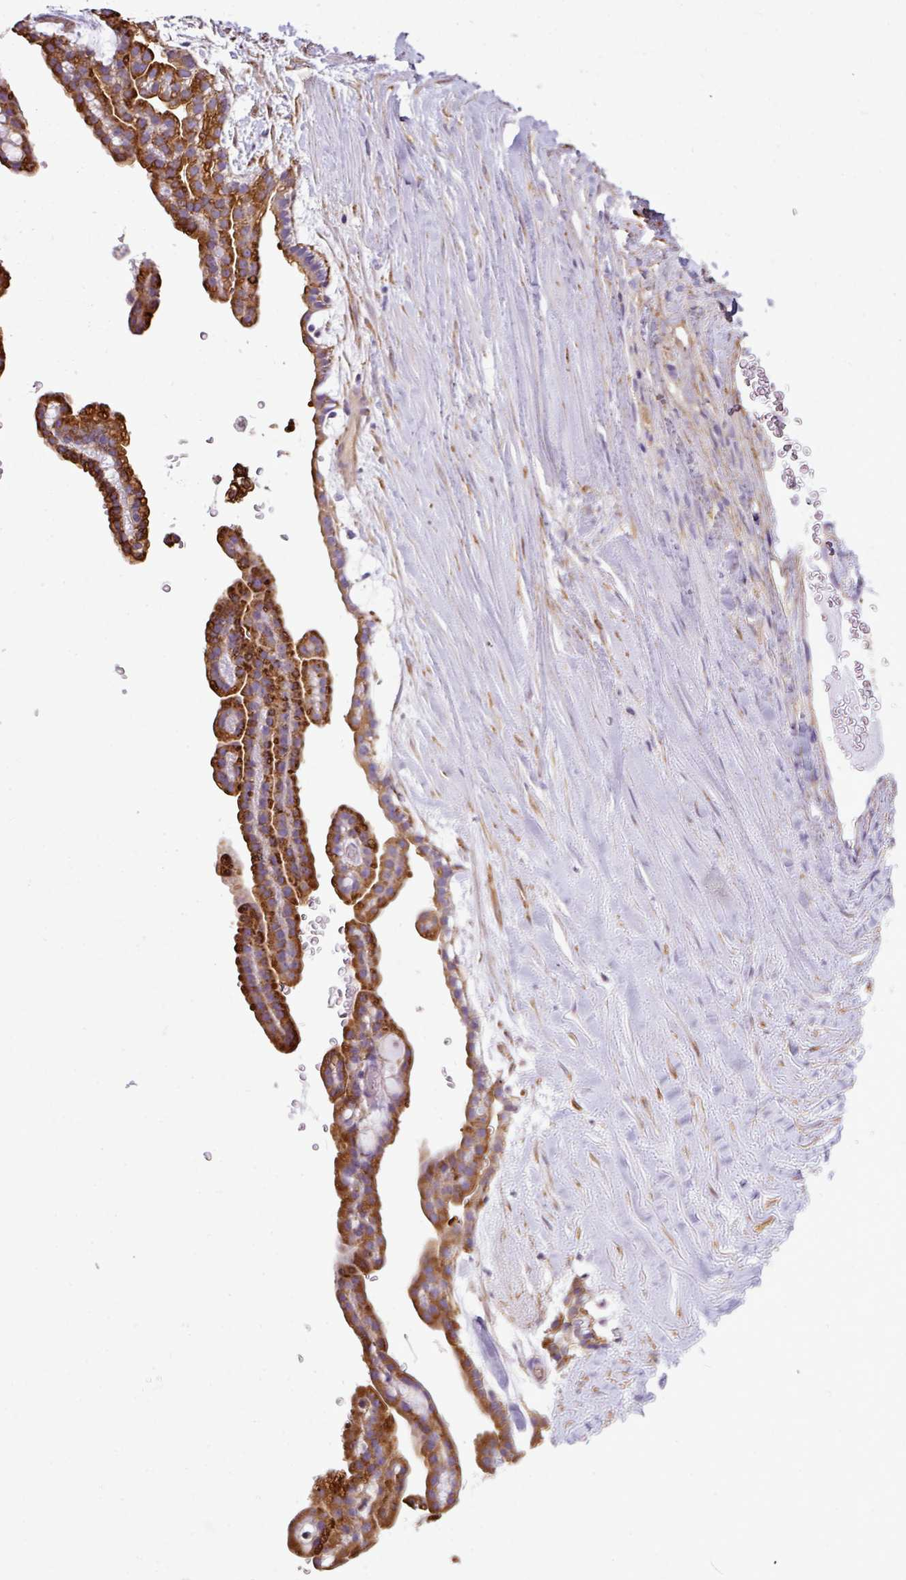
{"staining": {"intensity": "strong", "quantity": ">75%", "location": "cytoplasmic/membranous"}, "tissue": "renal cancer", "cell_type": "Tumor cells", "image_type": "cancer", "snomed": [{"axis": "morphology", "description": "Adenocarcinoma, NOS"}, {"axis": "topography", "description": "Kidney"}], "caption": "IHC of human adenocarcinoma (renal) shows high levels of strong cytoplasmic/membranous positivity in approximately >75% of tumor cells.", "gene": "XNDC1N", "patient": {"sex": "male", "age": 63}}